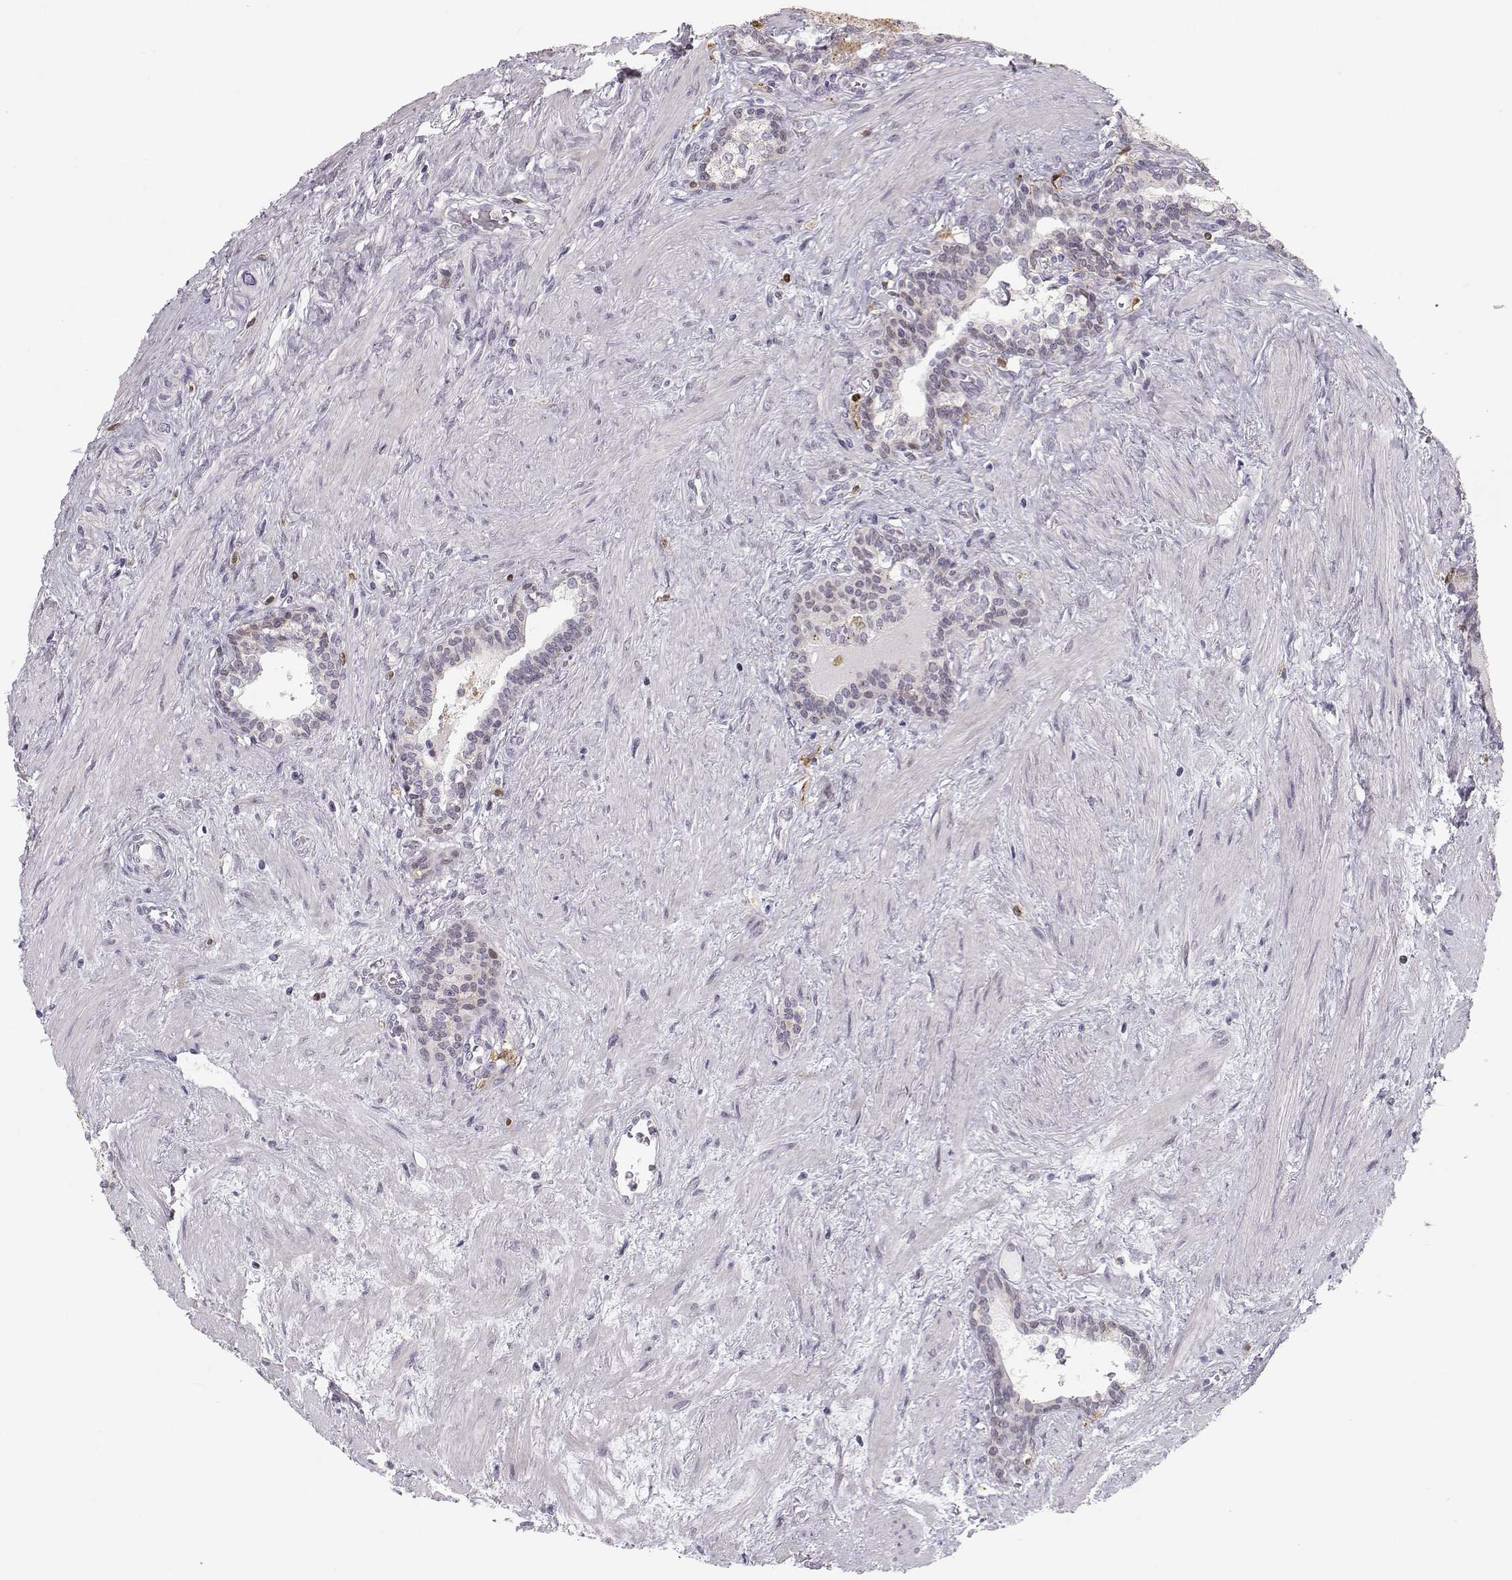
{"staining": {"intensity": "negative", "quantity": "none", "location": "none"}, "tissue": "prostate cancer", "cell_type": "Tumor cells", "image_type": "cancer", "snomed": [{"axis": "morphology", "description": "Adenocarcinoma, NOS"}, {"axis": "morphology", "description": "Adenocarcinoma, High grade"}, {"axis": "topography", "description": "Prostate"}], "caption": "Prostate high-grade adenocarcinoma was stained to show a protein in brown. There is no significant positivity in tumor cells.", "gene": "HTR7", "patient": {"sex": "male", "age": 61}}